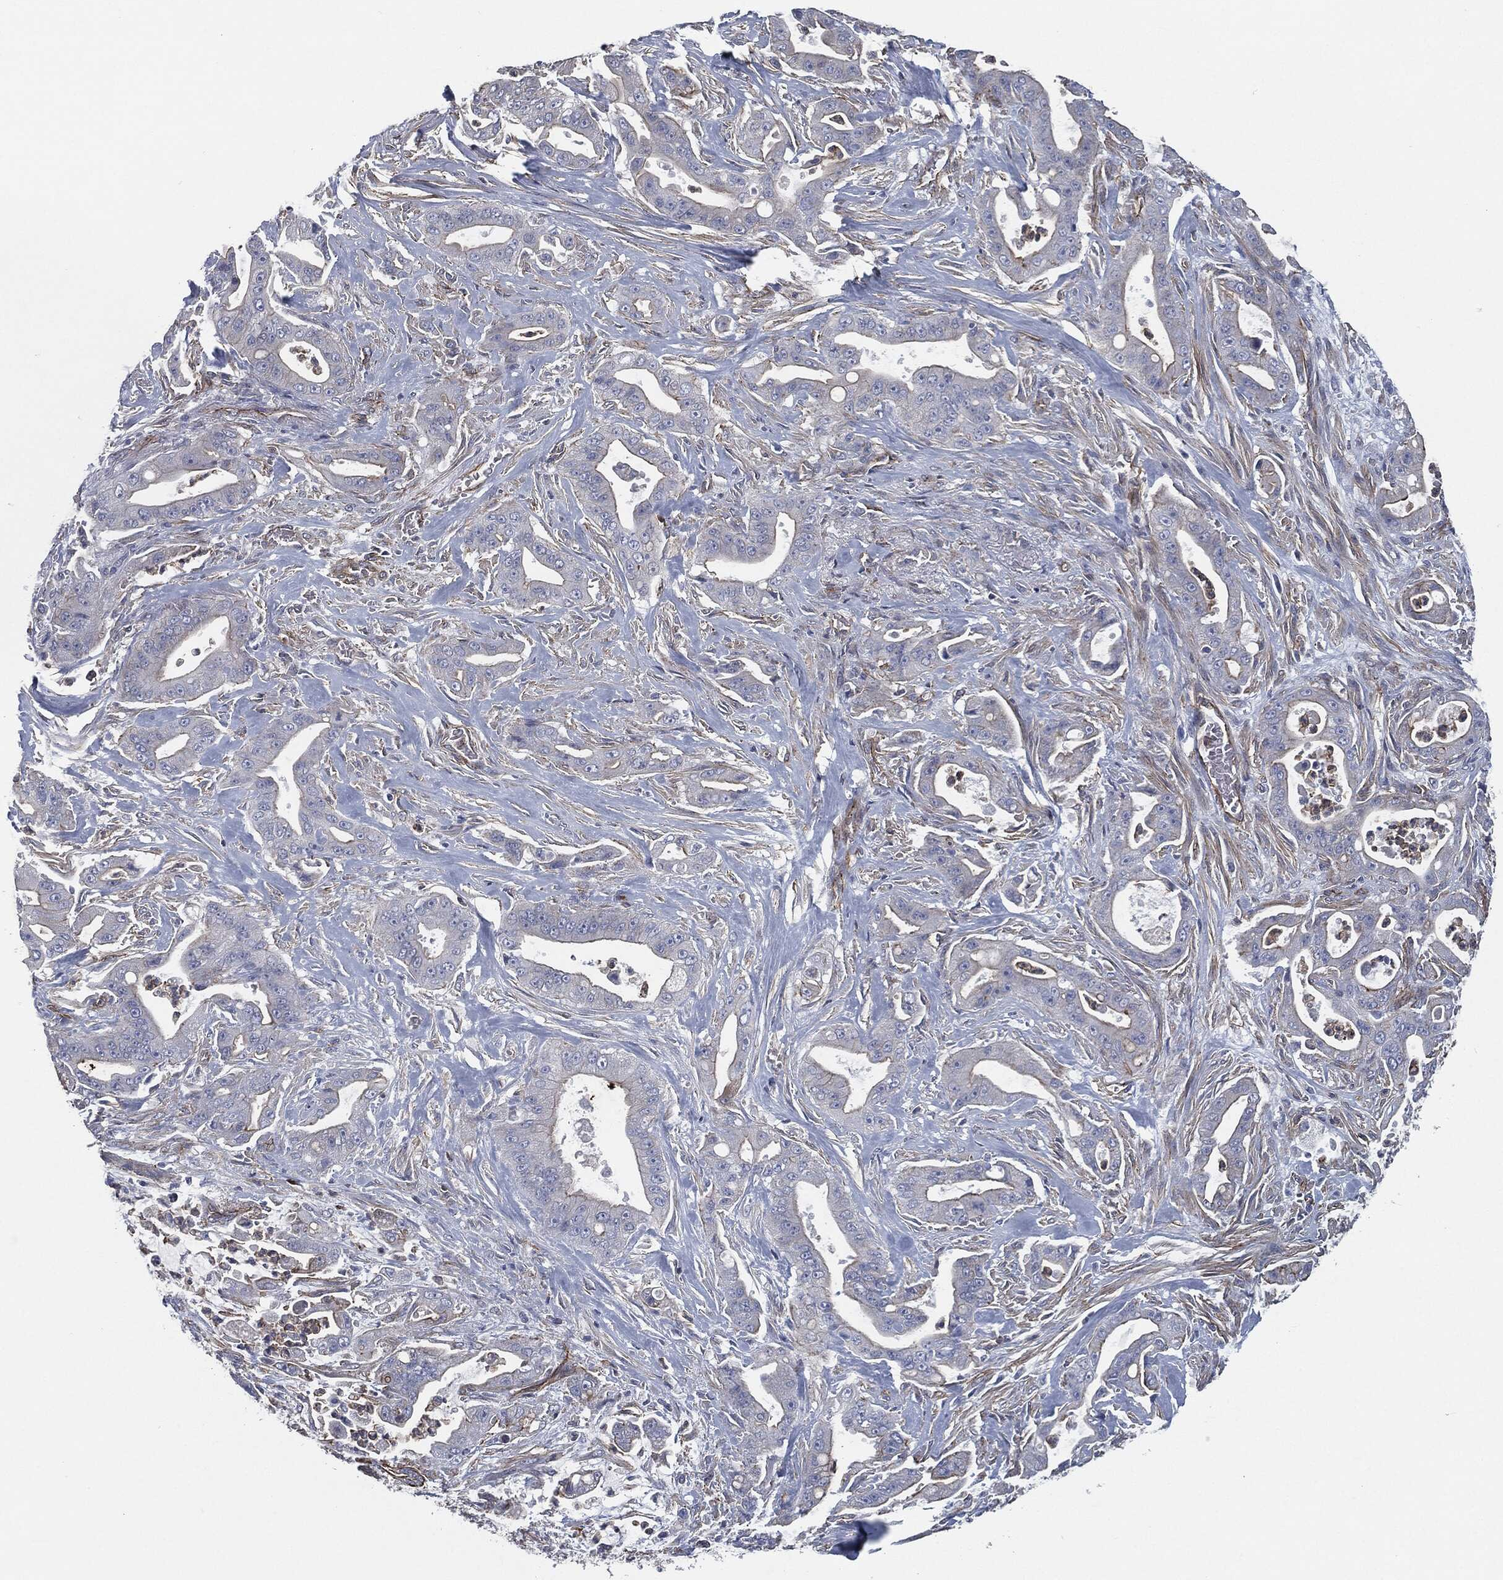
{"staining": {"intensity": "strong", "quantity": "<25%", "location": "cytoplasmic/membranous"}, "tissue": "pancreatic cancer", "cell_type": "Tumor cells", "image_type": "cancer", "snomed": [{"axis": "morphology", "description": "Normal tissue, NOS"}, {"axis": "morphology", "description": "Inflammation, NOS"}, {"axis": "morphology", "description": "Adenocarcinoma, NOS"}, {"axis": "topography", "description": "Pancreas"}], "caption": "IHC staining of pancreatic cancer, which reveals medium levels of strong cytoplasmic/membranous expression in approximately <25% of tumor cells indicating strong cytoplasmic/membranous protein expression. The staining was performed using DAB (3,3'-diaminobenzidine) (brown) for protein detection and nuclei were counterstained in hematoxylin (blue).", "gene": "SVIL", "patient": {"sex": "male", "age": 57}}